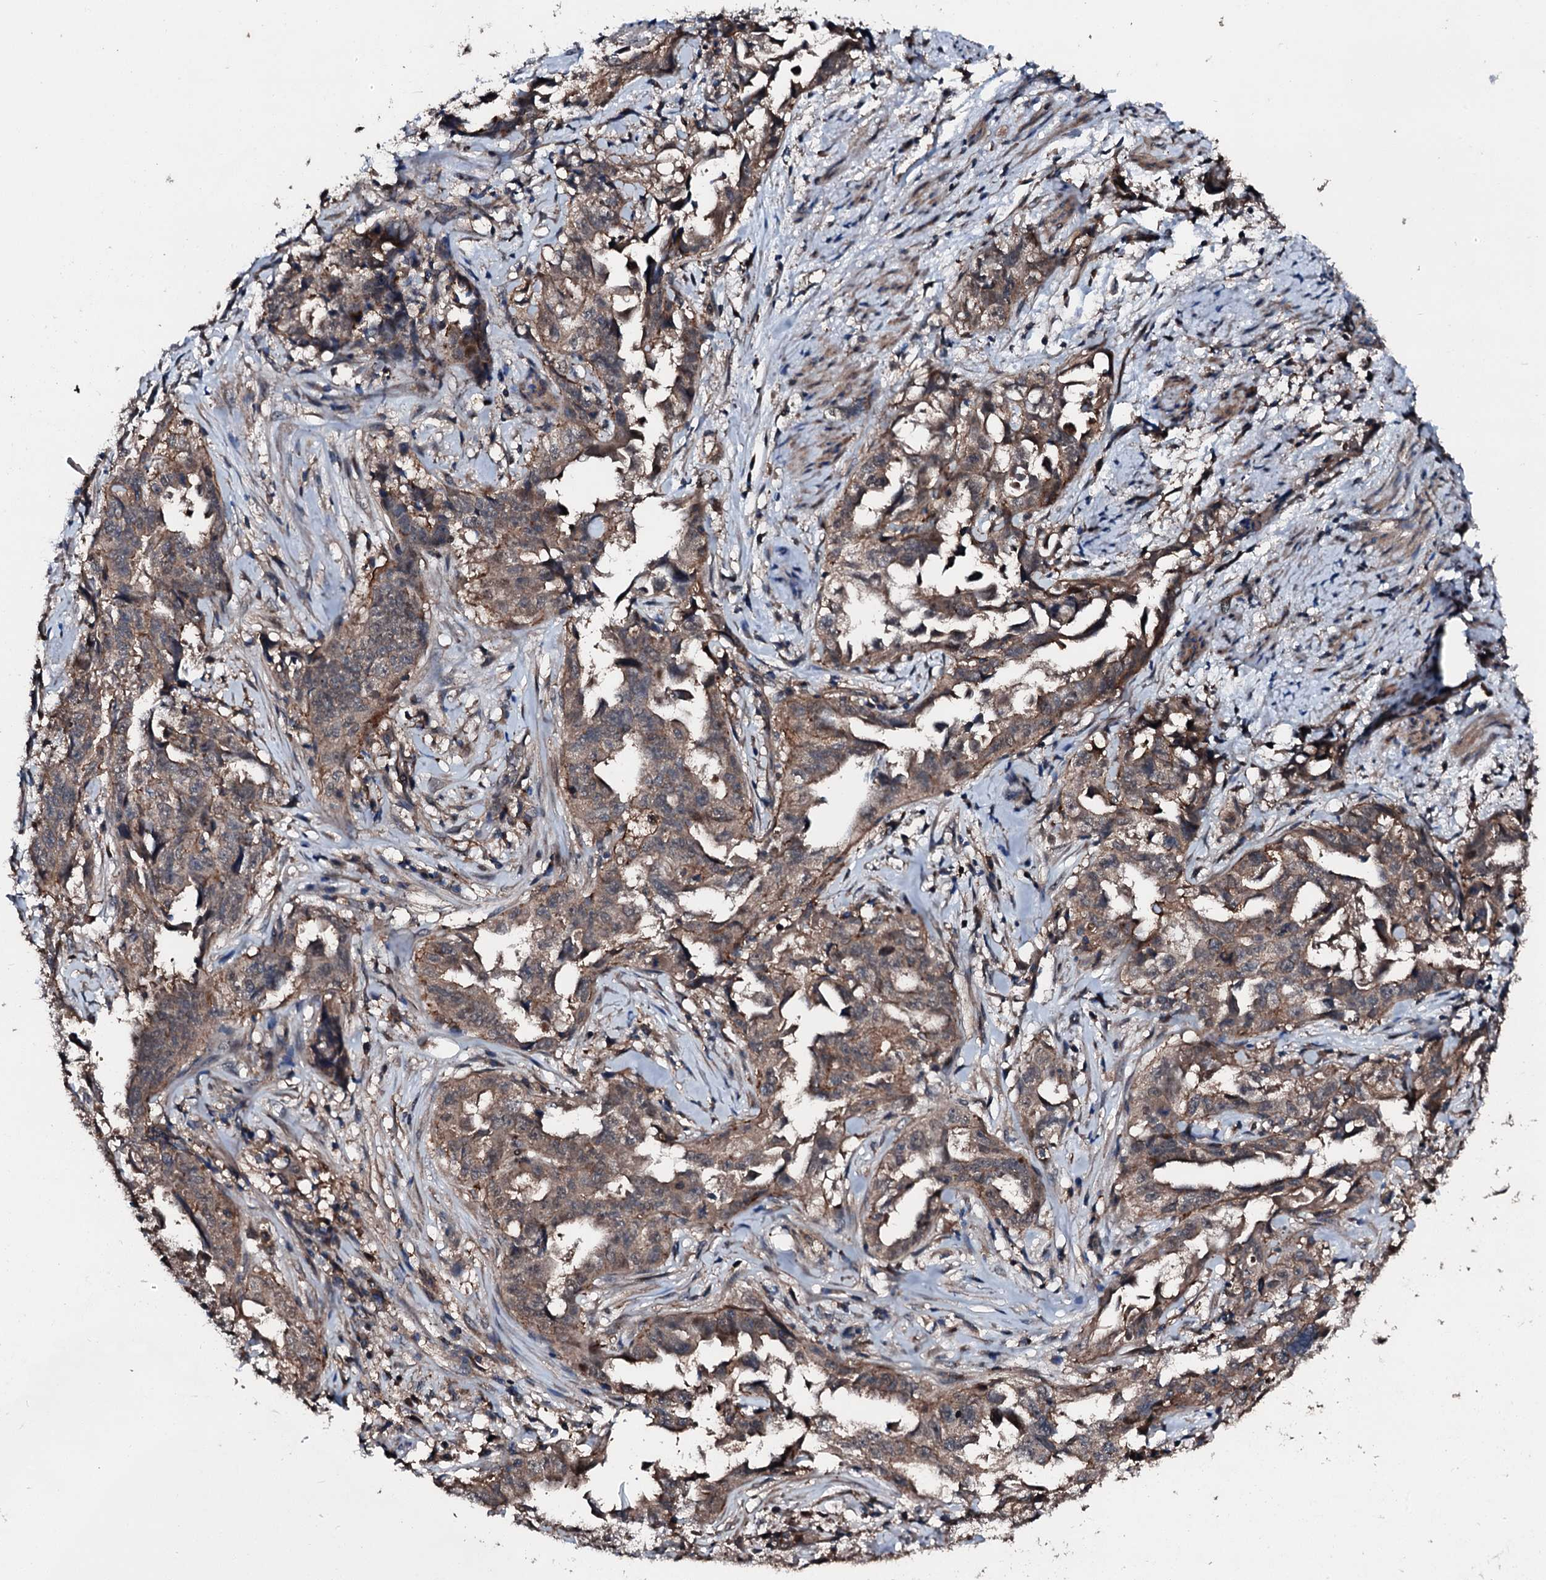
{"staining": {"intensity": "moderate", "quantity": ">75%", "location": "cytoplasmic/membranous"}, "tissue": "endometrial cancer", "cell_type": "Tumor cells", "image_type": "cancer", "snomed": [{"axis": "morphology", "description": "Adenocarcinoma, NOS"}, {"axis": "topography", "description": "Endometrium"}], "caption": "Immunohistochemistry (DAB) staining of endometrial adenocarcinoma demonstrates moderate cytoplasmic/membranous protein positivity in approximately >75% of tumor cells. The protein is shown in brown color, while the nuclei are stained blue.", "gene": "FGD4", "patient": {"sex": "female", "age": 65}}